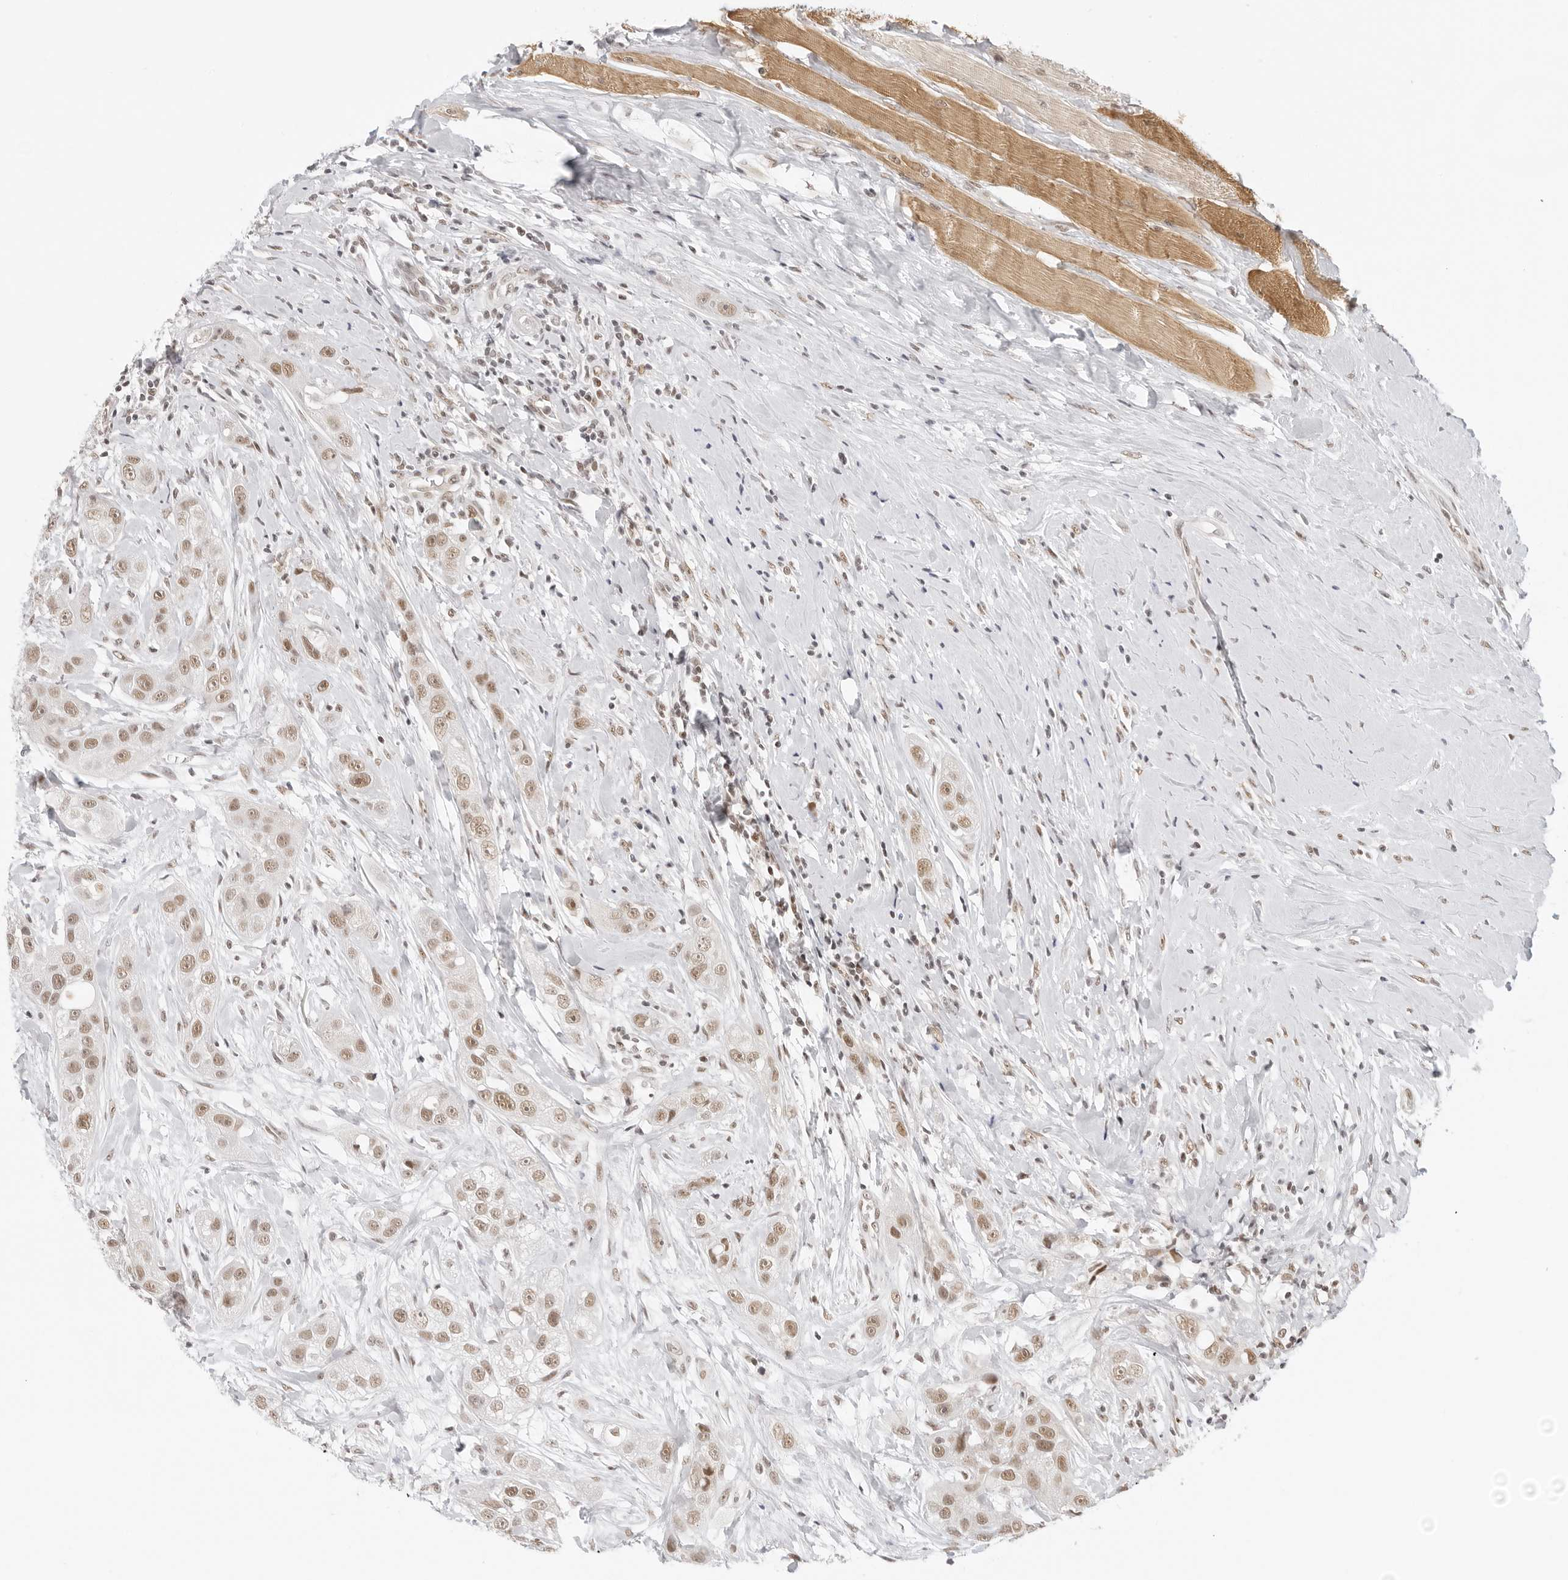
{"staining": {"intensity": "moderate", "quantity": ">75%", "location": "nuclear"}, "tissue": "head and neck cancer", "cell_type": "Tumor cells", "image_type": "cancer", "snomed": [{"axis": "morphology", "description": "Normal tissue, NOS"}, {"axis": "morphology", "description": "Squamous cell carcinoma, NOS"}, {"axis": "topography", "description": "Skeletal muscle"}, {"axis": "topography", "description": "Head-Neck"}], "caption": "High-power microscopy captured an IHC image of squamous cell carcinoma (head and neck), revealing moderate nuclear positivity in about >75% of tumor cells.", "gene": "TCIM", "patient": {"sex": "male", "age": 51}}